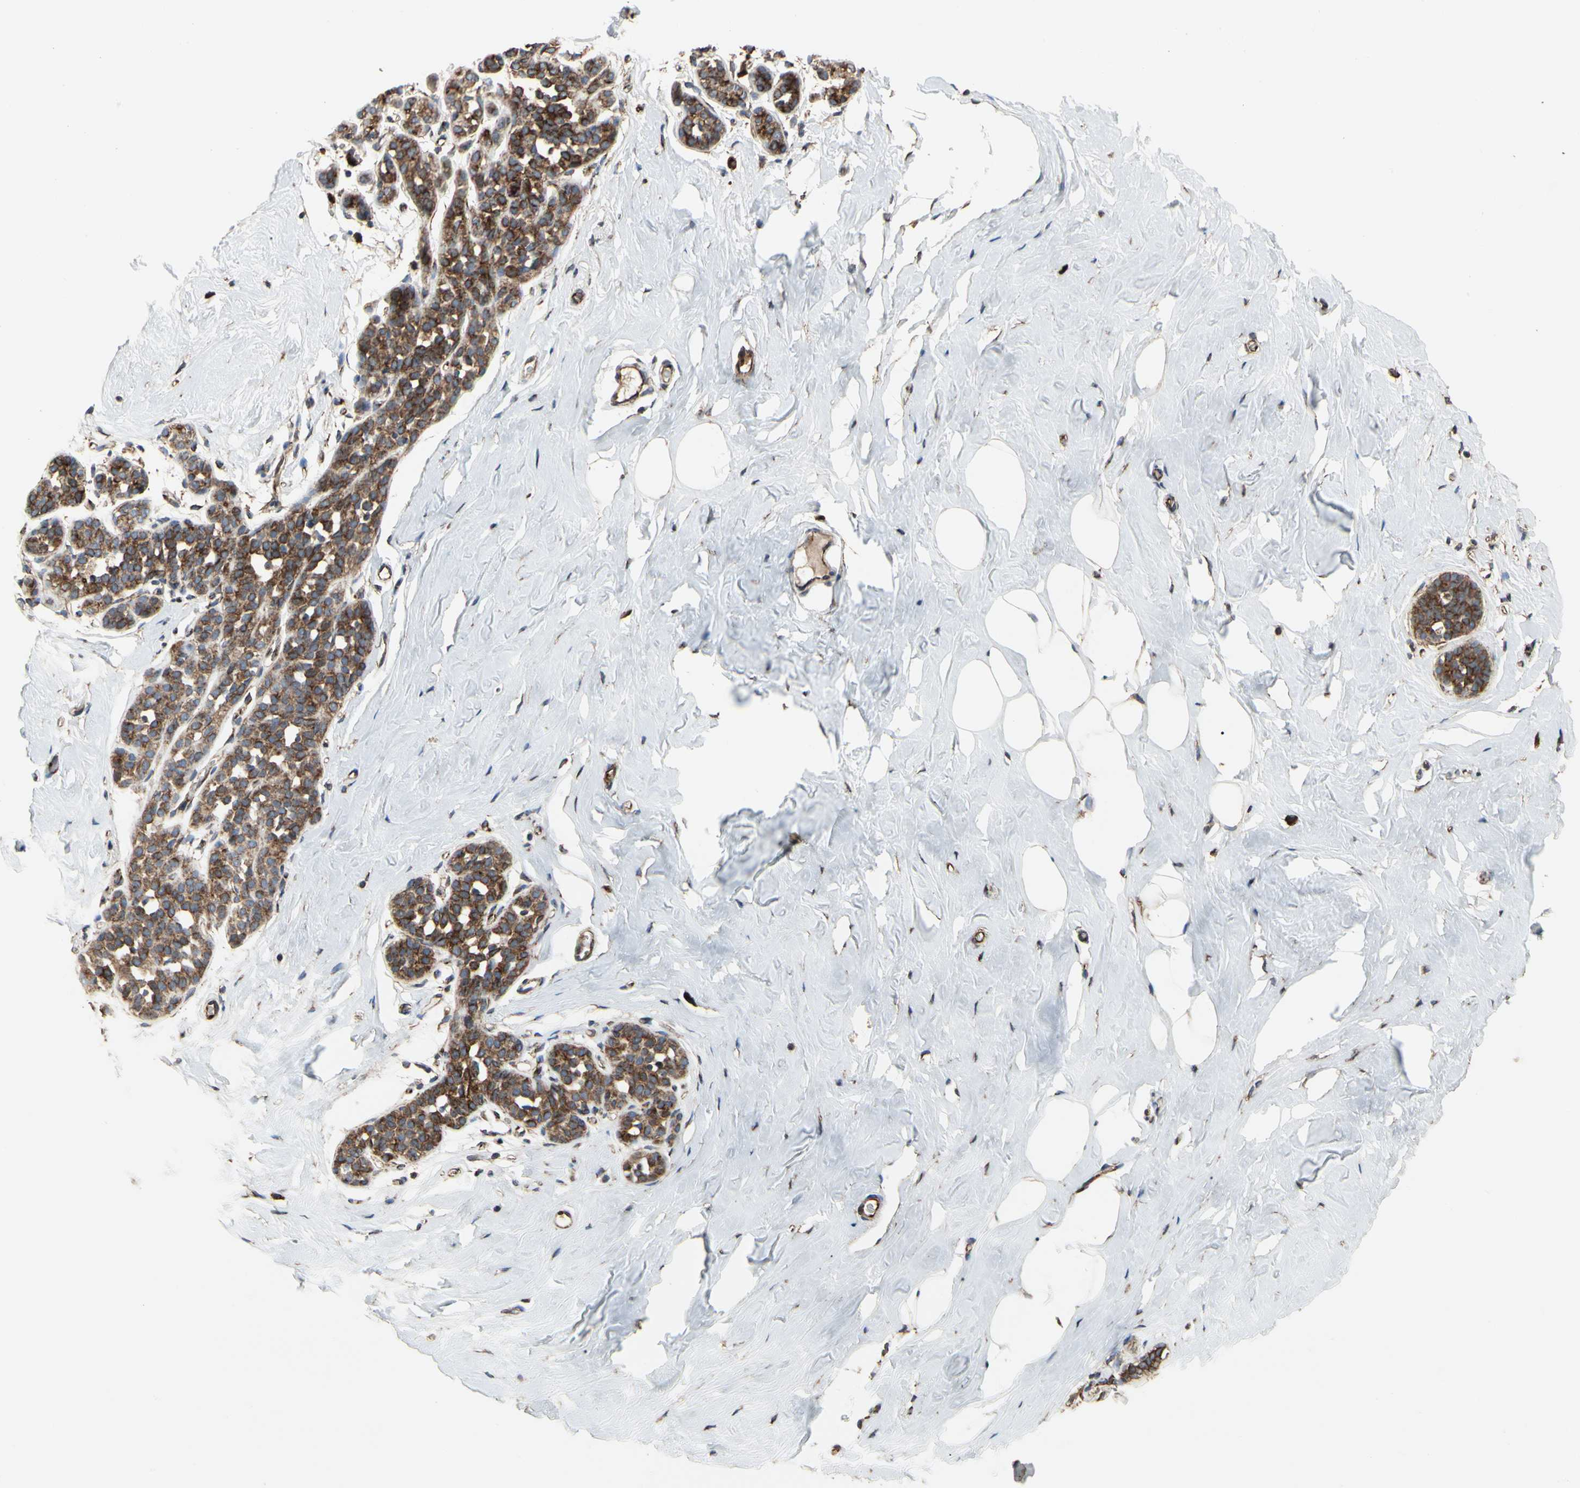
{"staining": {"intensity": "moderate", "quantity": ">75%", "location": "cytoplasmic/membranous"}, "tissue": "breast", "cell_type": "Adipocytes", "image_type": "normal", "snomed": [{"axis": "morphology", "description": "Normal tissue, NOS"}, {"axis": "topography", "description": "Breast"}], "caption": "Immunohistochemistry (DAB) staining of normal breast reveals moderate cytoplasmic/membranous protein expression in approximately >75% of adipocytes. (Stains: DAB (3,3'-diaminobenzidine) in brown, nuclei in blue, Microscopy: brightfield microscopy at high magnification).", "gene": "TUBA1A", "patient": {"sex": "female", "age": 75}}